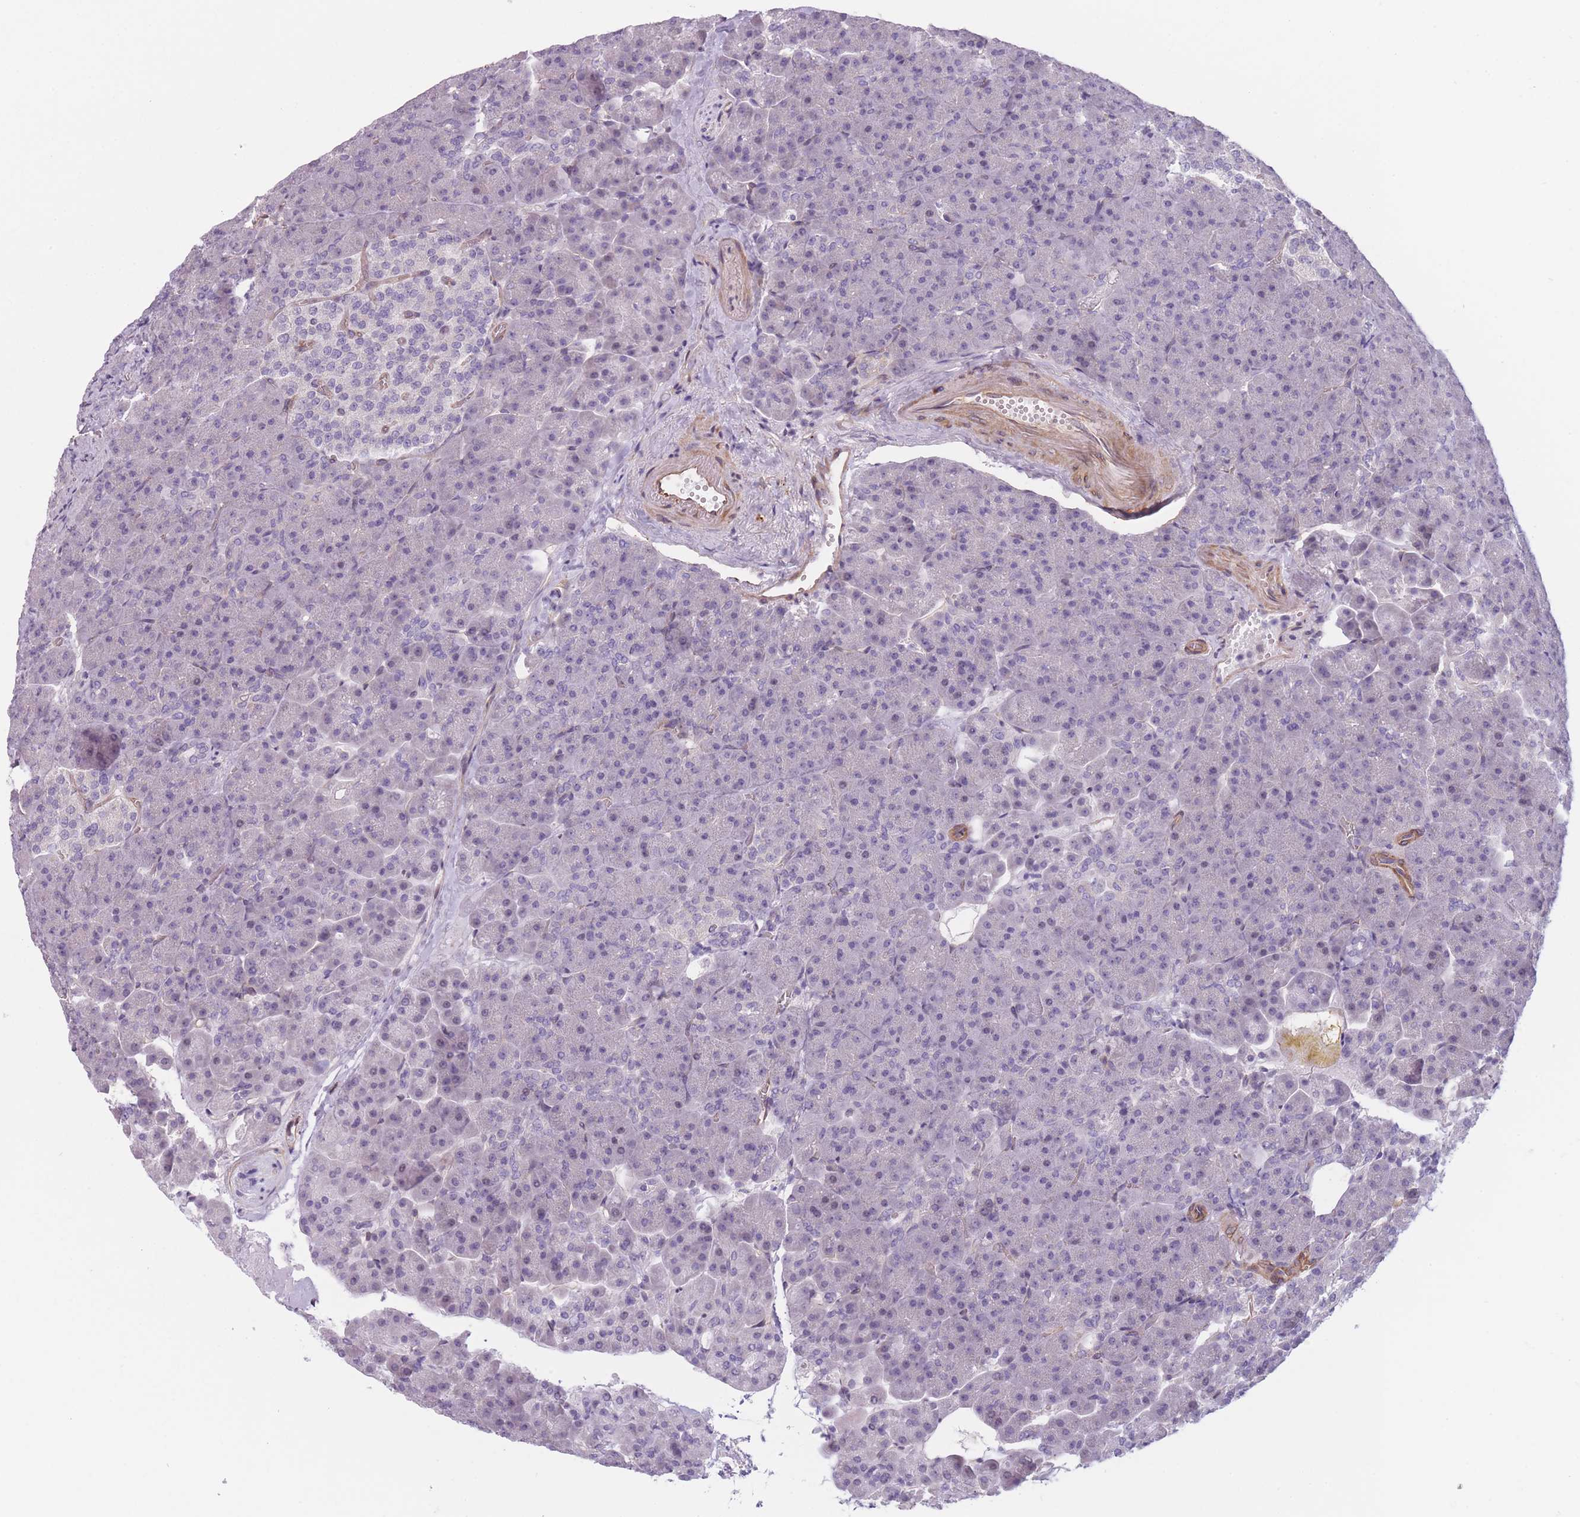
{"staining": {"intensity": "negative", "quantity": "none", "location": "none"}, "tissue": "pancreas", "cell_type": "Exocrine glandular cells", "image_type": "normal", "snomed": [{"axis": "morphology", "description": "Normal tissue, NOS"}, {"axis": "topography", "description": "Pancreas"}], "caption": "DAB (3,3'-diaminobenzidine) immunohistochemical staining of benign human pancreas exhibits no significant positivity in exocrine glandular cells.", "gene": "SLC7A6", "patient": {"sex": "female", "age": 74}}